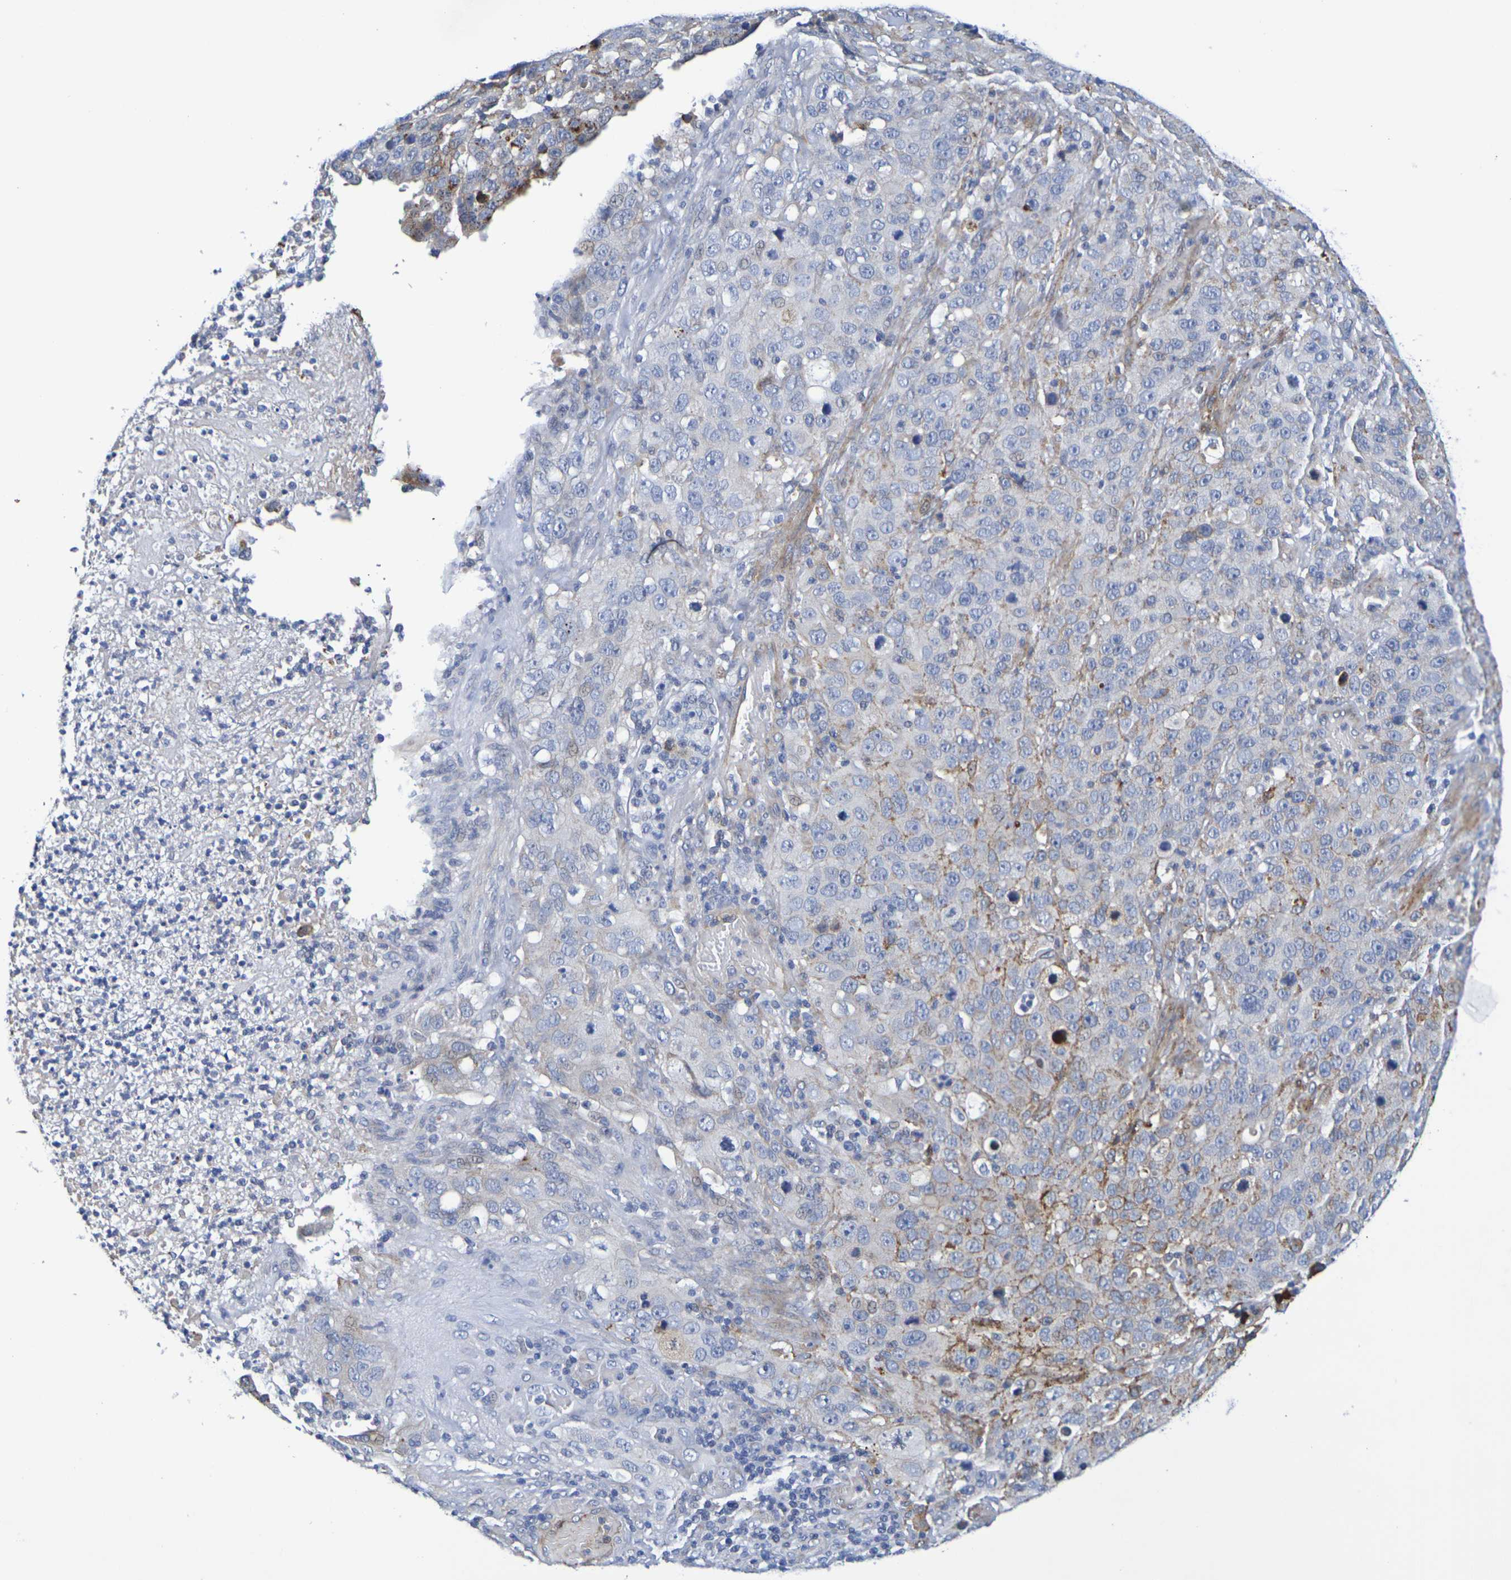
{"staining": {"intensity": "moderate", "quantity": "<25%", "location": "cytoplasmic/membranous"}, "tissue": "stomach cancer", "cell_type": "Tumor cells", "image_type": "cancer", "snomed": [{"axis": "morphology", "description": "Normal tissue, NOS"}, {"axis": "morphology", "description": "Adenocarcinoma, NOS"}, {"axis": "topography", "description": "Stomach"}], "caption": "Stomach adenocarcinoma was stained to show a protein in brown. There is low levels of moderate cytoplasmic/membranous positivity in approximately <25% of tumor cells. The staining is performed using DAB brown chromogen to label protein expression. The nuclei are counter-stained blue using hematoxylin.", "gene": "SDC4", "patient": {"sex": "male", "age": 48}}